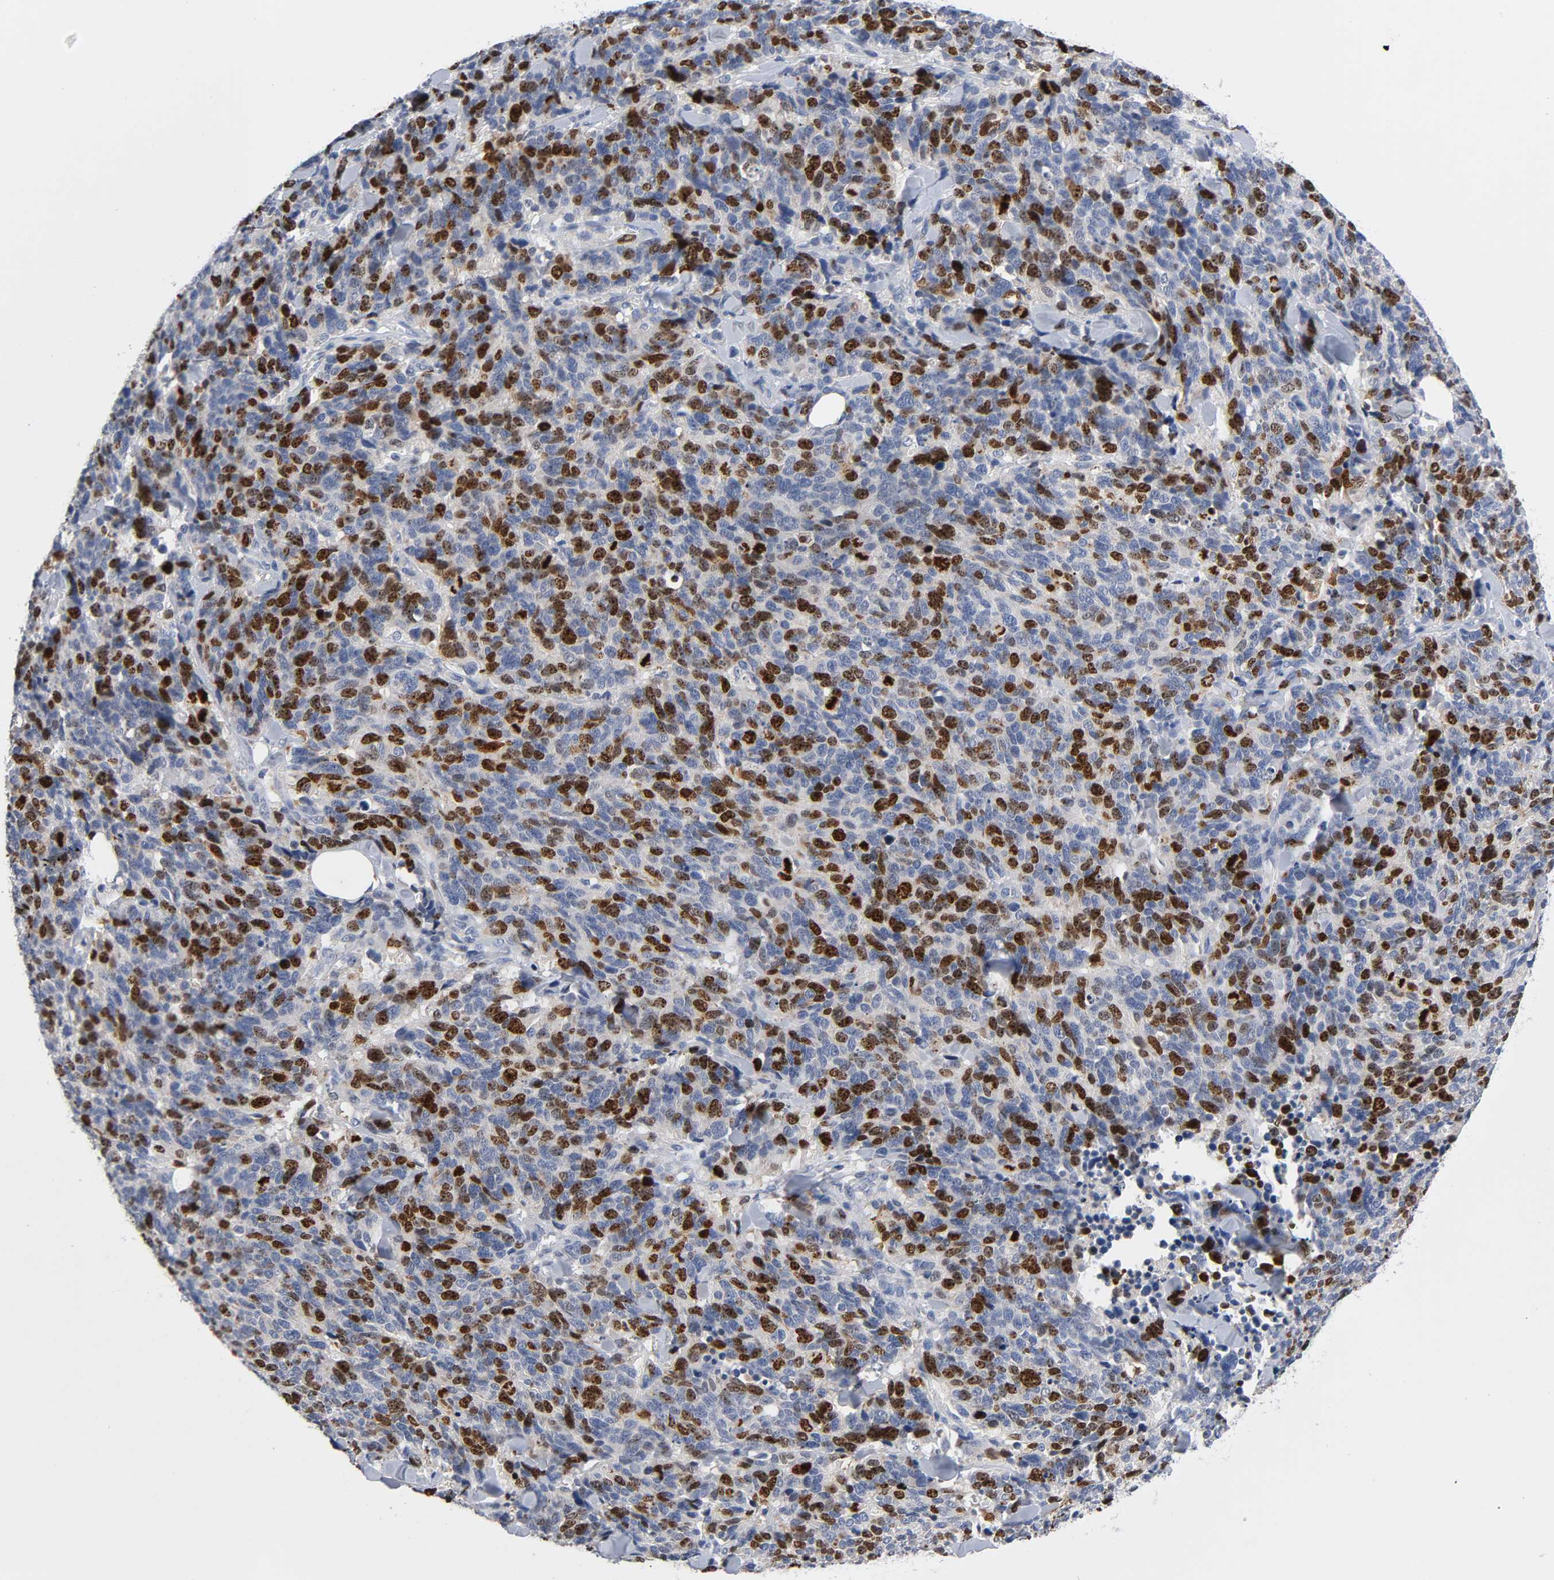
{"staining": {"intensity": "moderate", "quantity": "25%-75%", "location": "nuclear"}, "tissue": "lung cancer", "cell_type": "Tumor cells", "image_type": "cancer", "snomed": [{"axis": "morphology", "description": "Neoplasm, malignant, NOS"}, {"axis": "topography", "description": "Lung"}], "caption": "This image shows immunohistochemistry staining of lung cancer, with medium moderate nuclear positivity in approximately 25%-75% of tumor cells.", "gene": "BIRC5", "patient": {"sex": "female", "age": 58}}